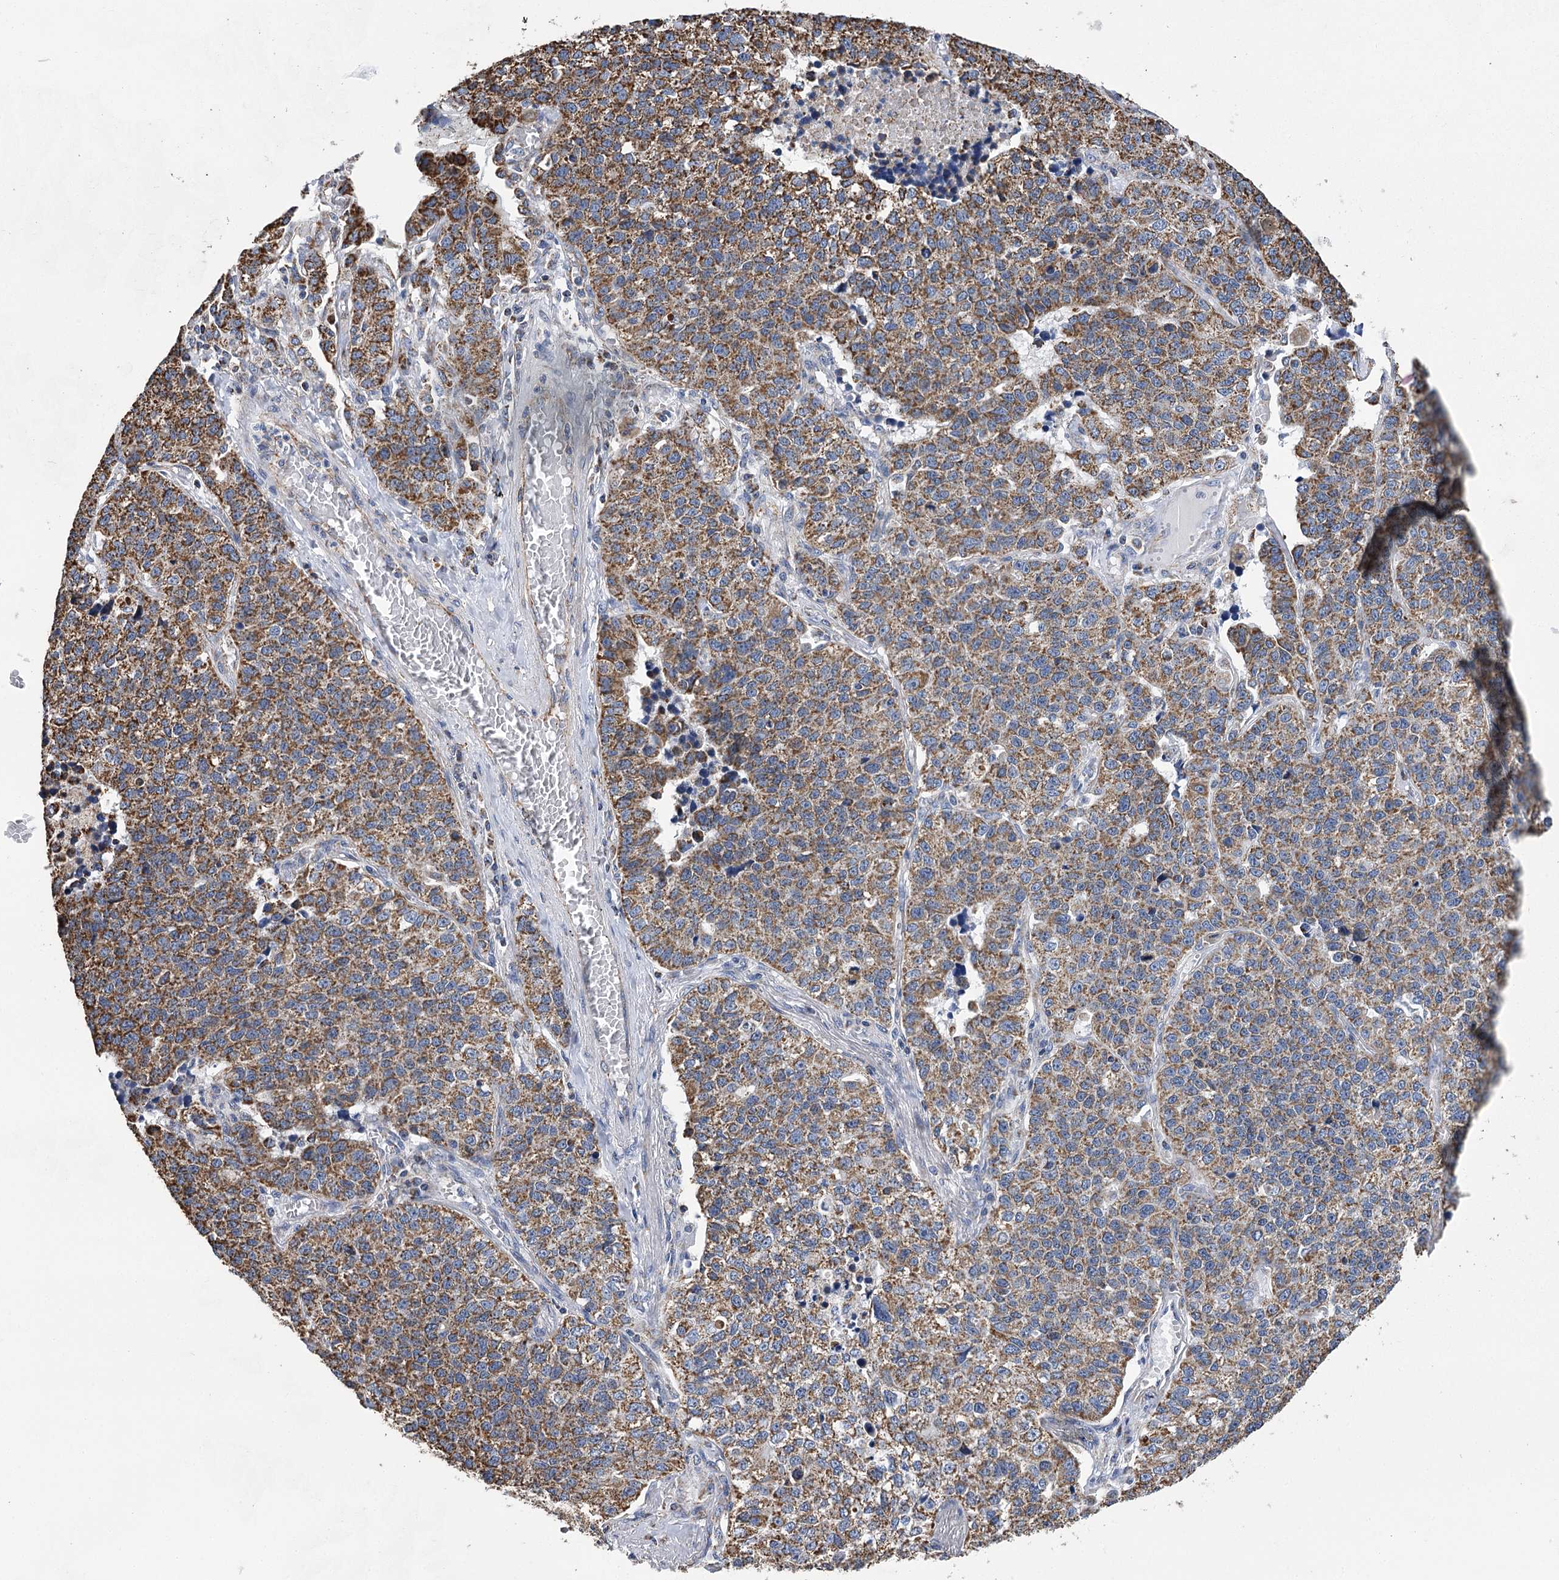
{"staining": {"intensity": "moderate", "quantity": ">75%", "location": "cytoplasmic/membranous"}, "tissue": "lung cancer", "cell_type": "Tumor cells", "image_type": "cancer", "snomed": [{"axis": "morphology", "description": "Adenocarcinoma, NOS"}, {"axis": "topography", "description": "Lung"}], "caption": "An immunohistochemistry (IHC) photomicrograph of neoplastic tissue is shown. Protein staining in brown highlights moderate cytoplasmic/membranous positivity in lung adenocarcinoma within tumor cells.", "gene": "CCDC73", "patient": {"sex": "male", "age": 49}}